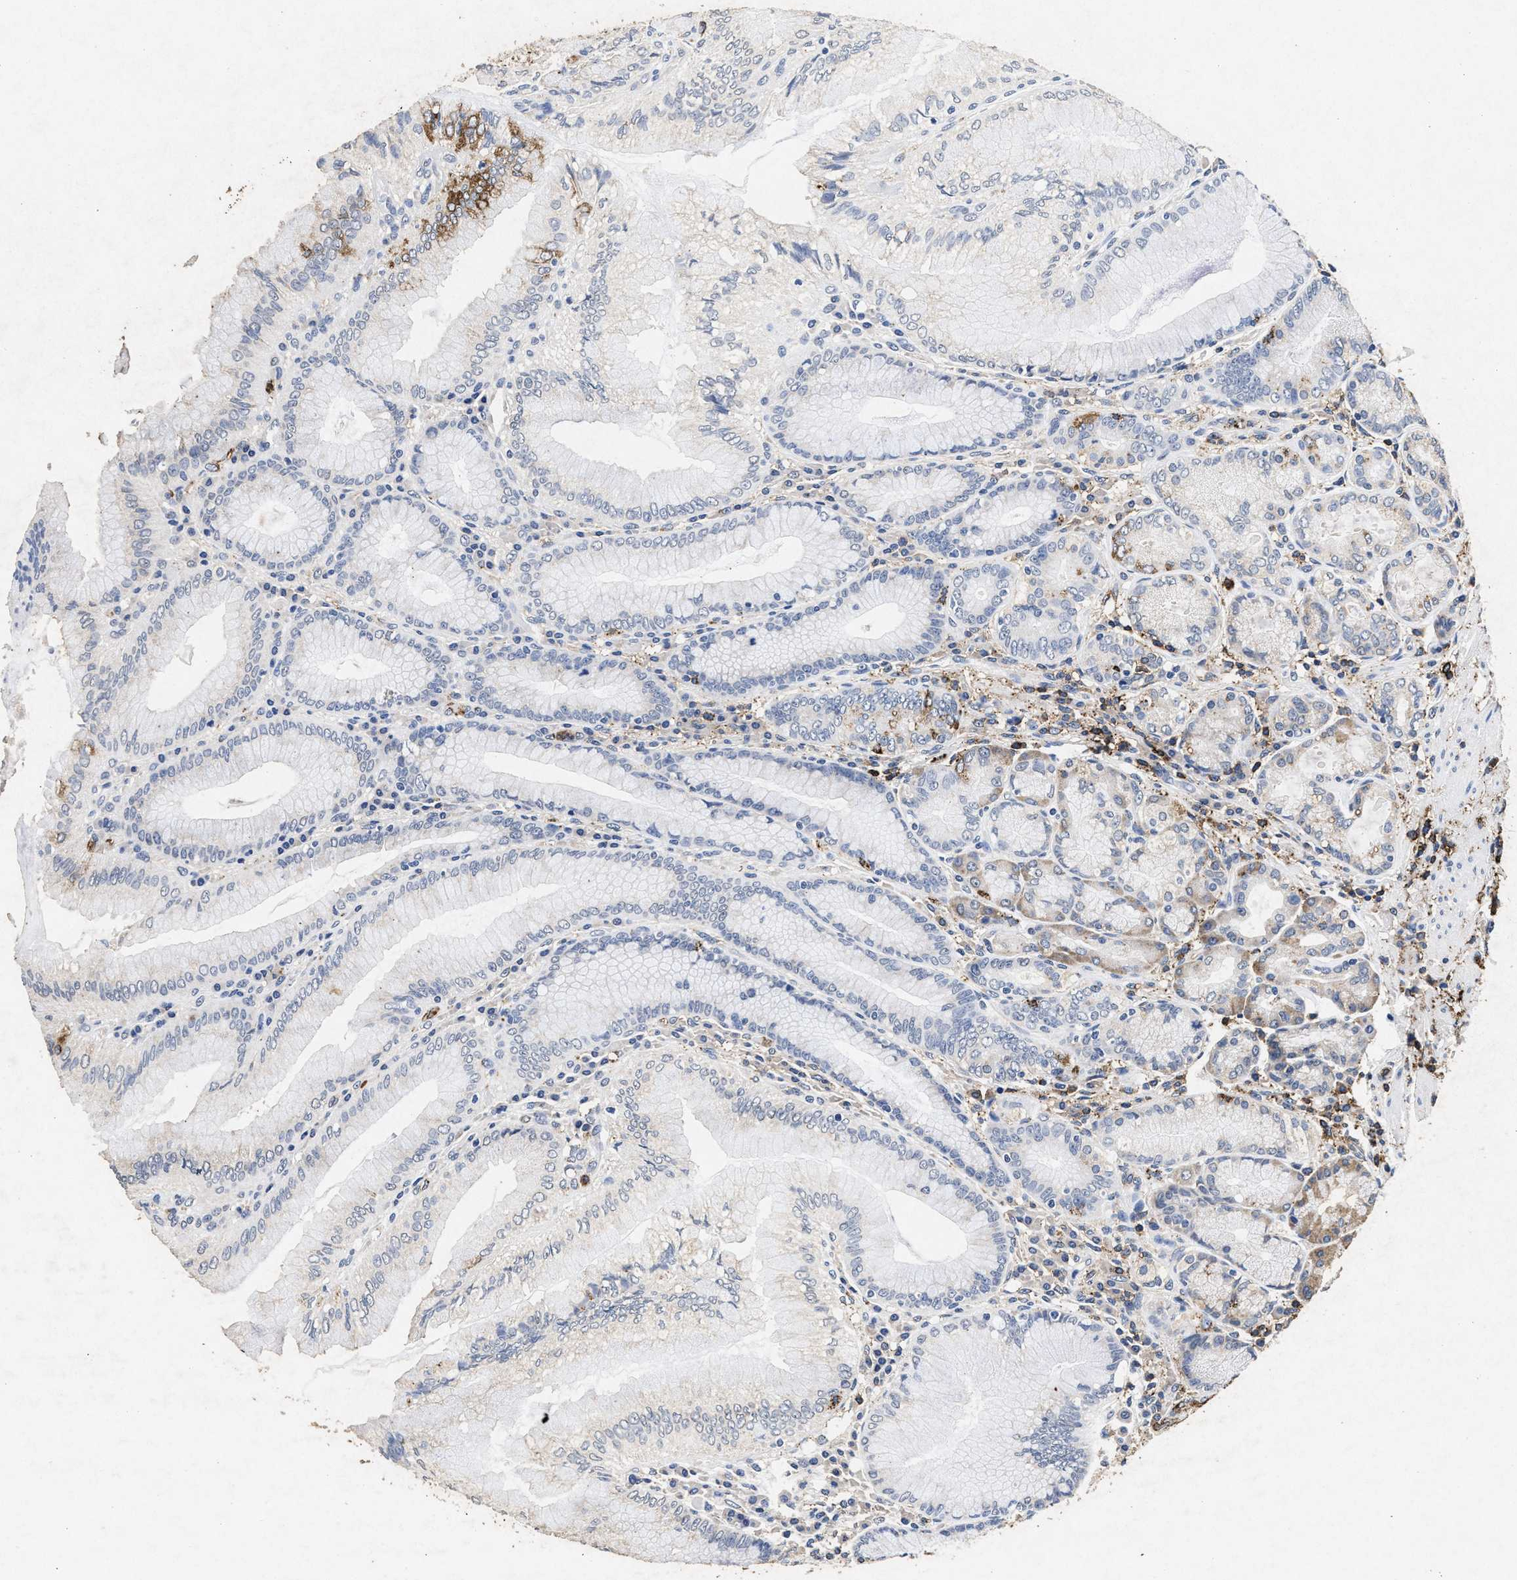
{"staining": {"intensity": "moderate", "quantity": "25%-75%", "location": "cytoplasmic/membranous"}, "tissue": "stomach", "cell_type": "Glandular cells", "image_type": "normal", "snomed": [{"axis": "morphology", "description": "Normal tissue, NOS"}, {"axis": "topography", "description": "Stomach, lower"}], "caption": "Protein staining displays moderate cytoplasmic/membranous expression in approximately 25%-75% of glandular cells in unremarkable stomach. (DAB IHC, brown staining for protein, blue staining for nuclei).", "gene": "LTB4R2", "patient": {"sex": "female", "age": 76}}